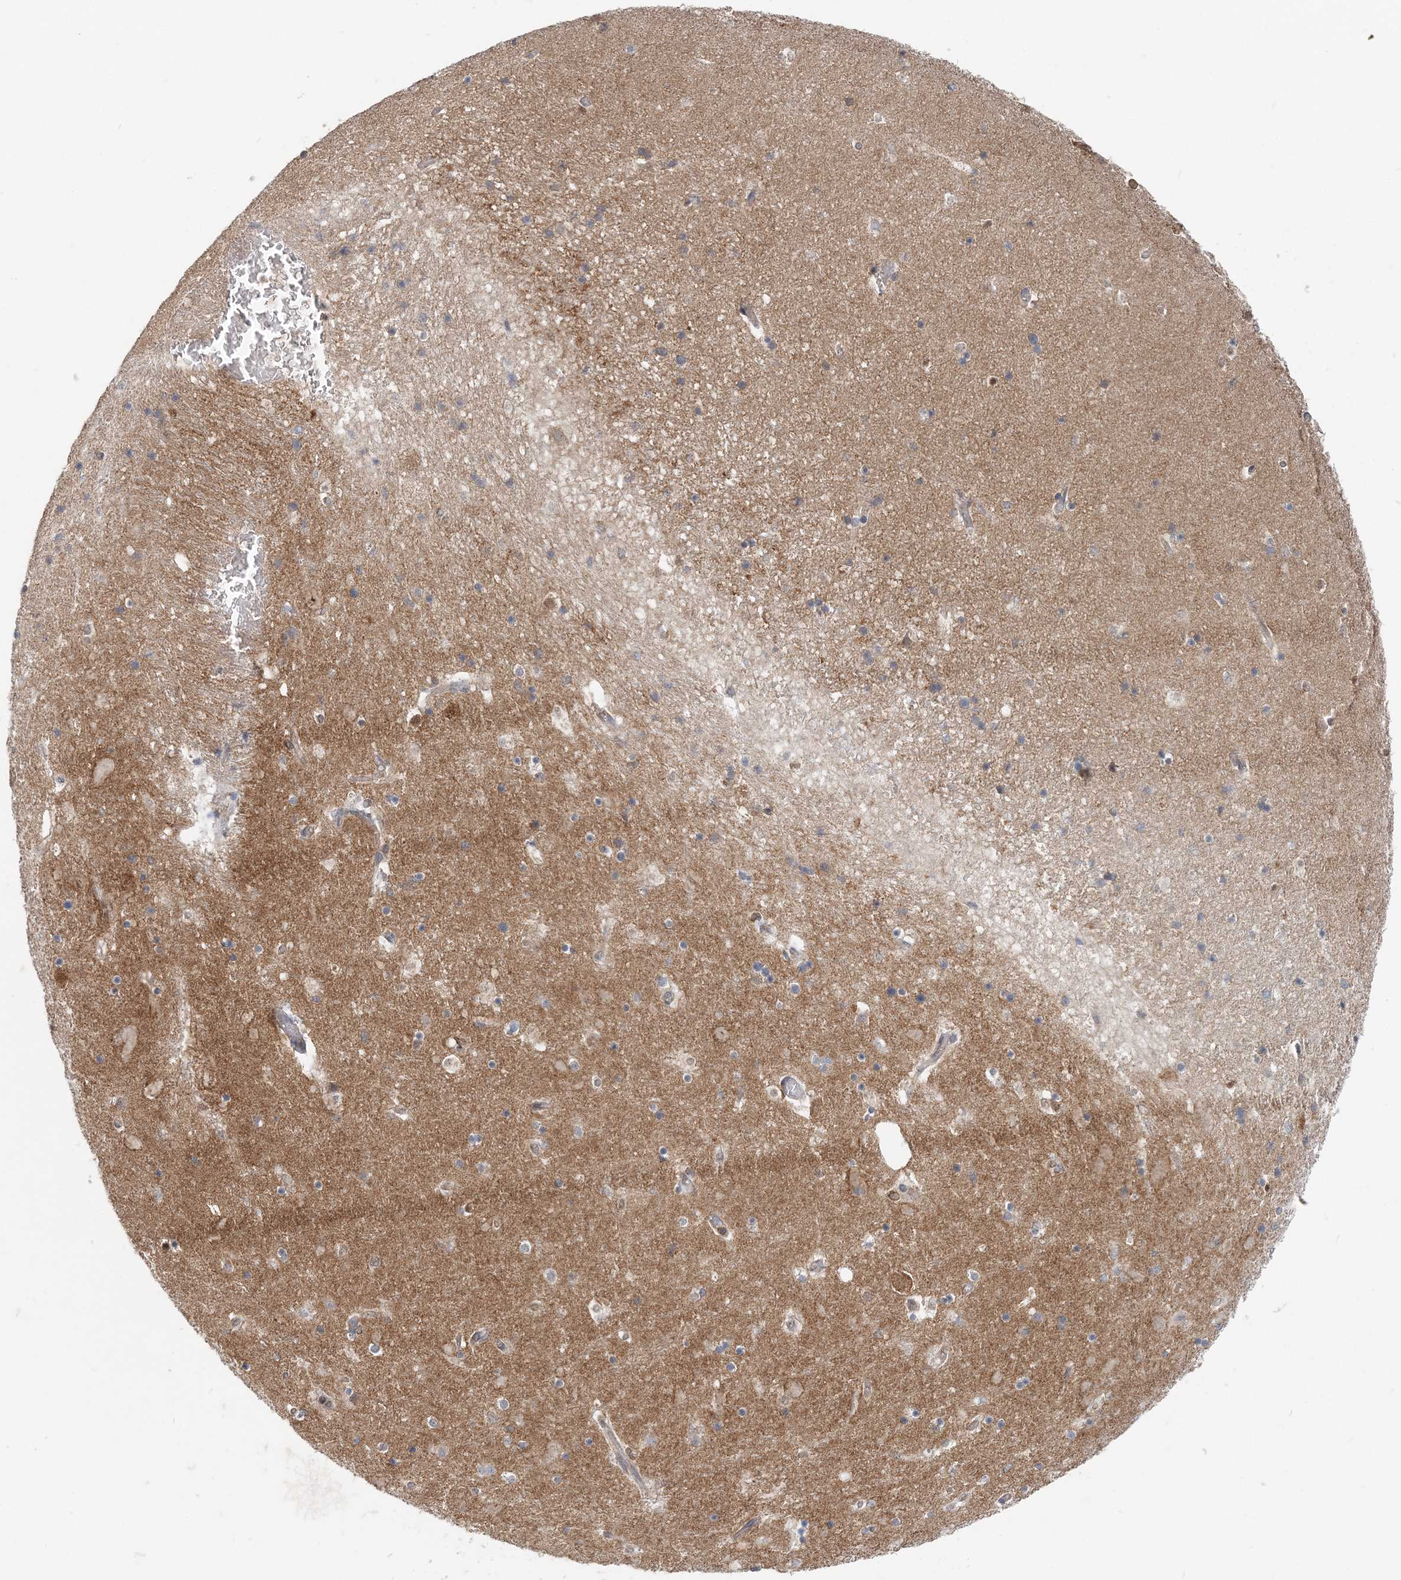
{"staining": {"intensity": "weak", "quantity": "<25%", "location": "cytoplasmic/membranous"}, "tissue": "hippocampus", "cell_type": "Glial cells", "image_type": "normal", "snomed": [{"axis": "morphology", "description": "Normal tissue, NOS"}, {"axis": "topography", "description": "Hippocampus"}], "caption": "This is a micrograph of immunohistochemistry (IHC) staining of normal hippocampus, which shows no staining in glial cells.", "gene": "MOB4", "patient": {"sex": "female", "age": 52}}